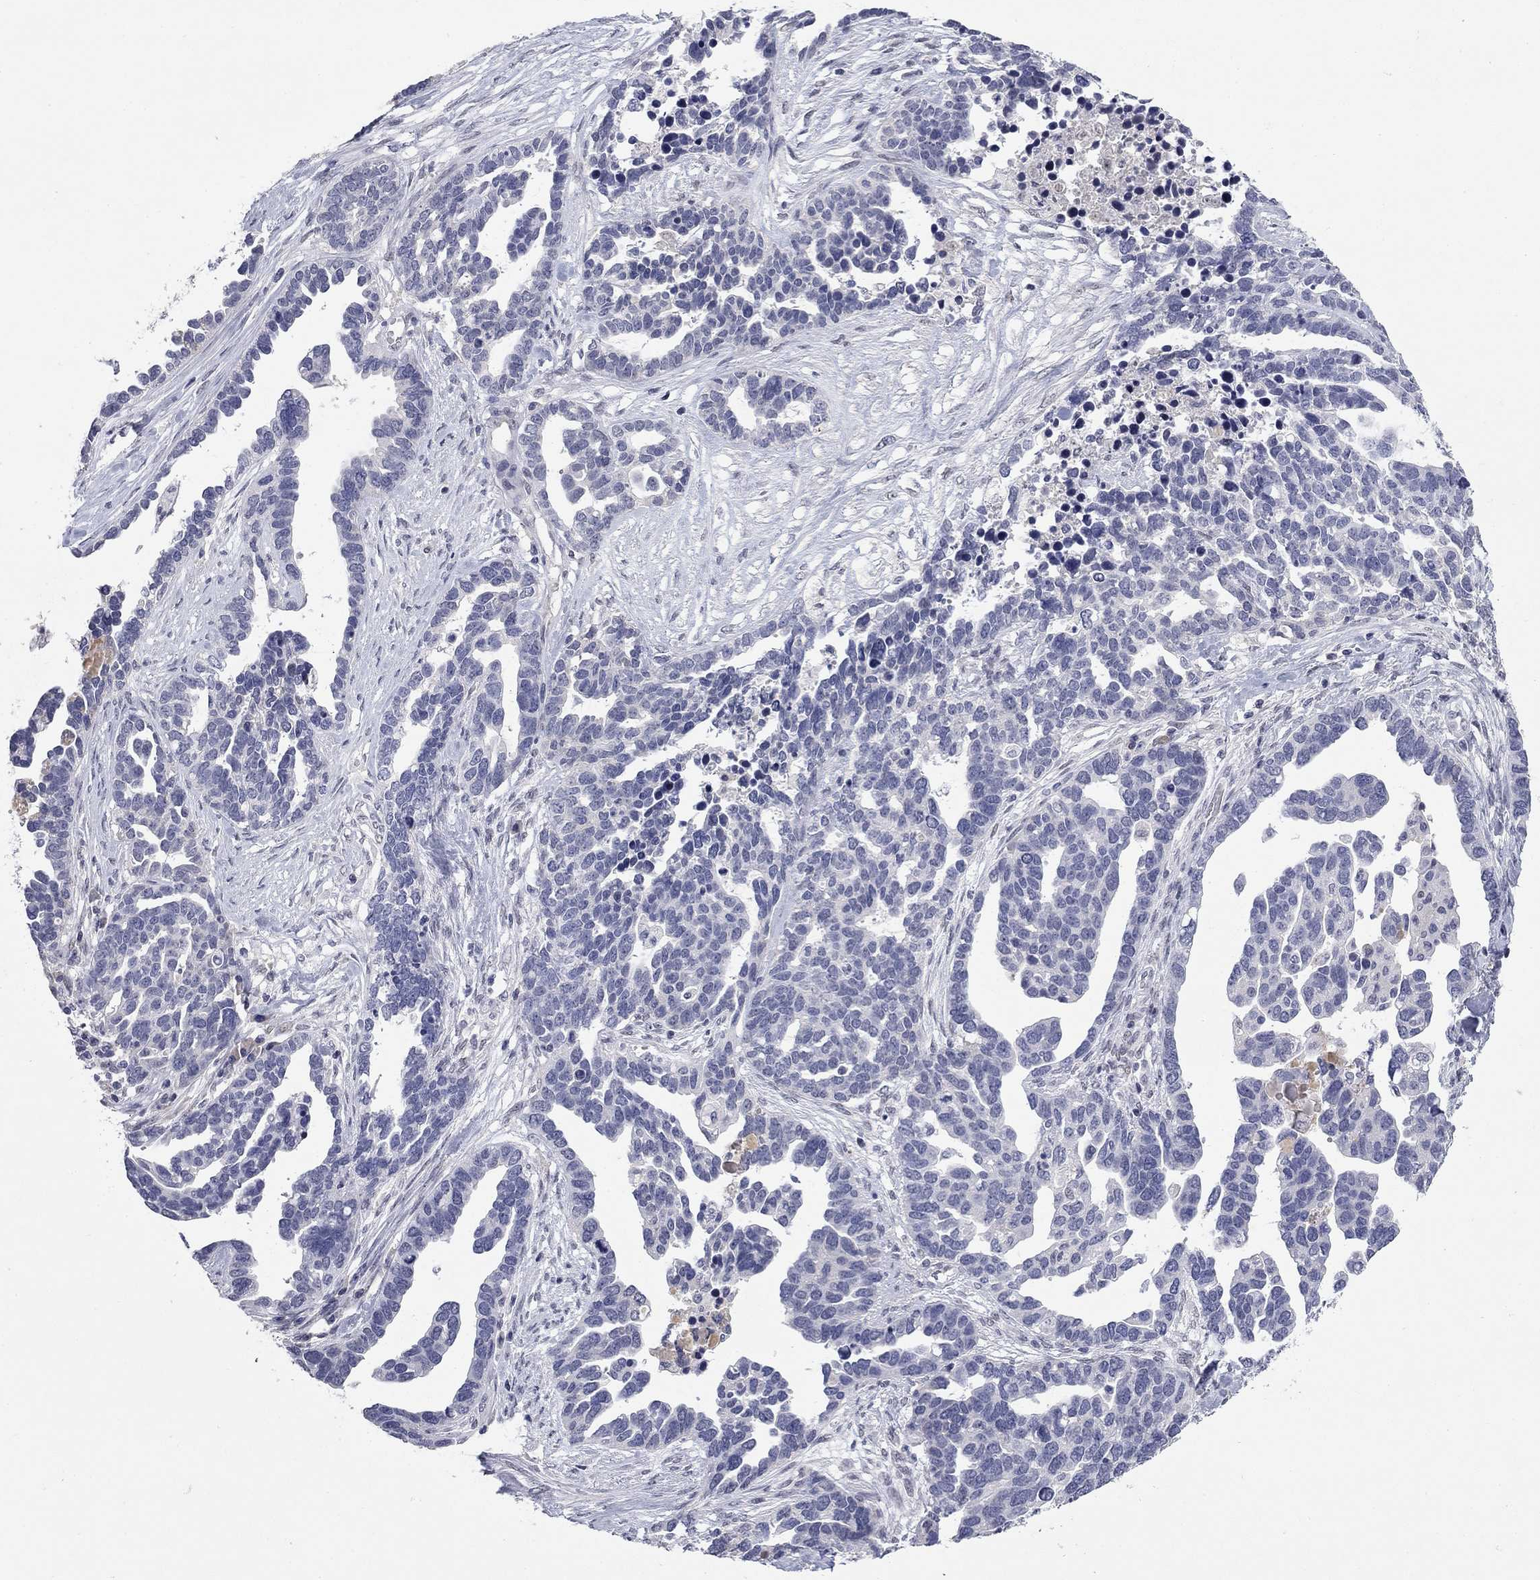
{"staining": {"intensity": "negative", "quantity": "none", "location": "none"}, "tissue": "ovarian cancer", "cell_type": "Tumor cells", "image_type": "cancer", "snomed": [{"axis": "morphology", "description": "Cystadenocarcinoma, serous, NOS"}, {"axis": "topography", "description": "Ovary"}], "caption": "Immunohistochemistry histopathology image of ovarian serous cystadenocarcinoma stained for a protein (brown), which demonstrates no staining in tumor cells.", "gene": "SLC51A", "patient": {"sex": "female", "age": 54}}